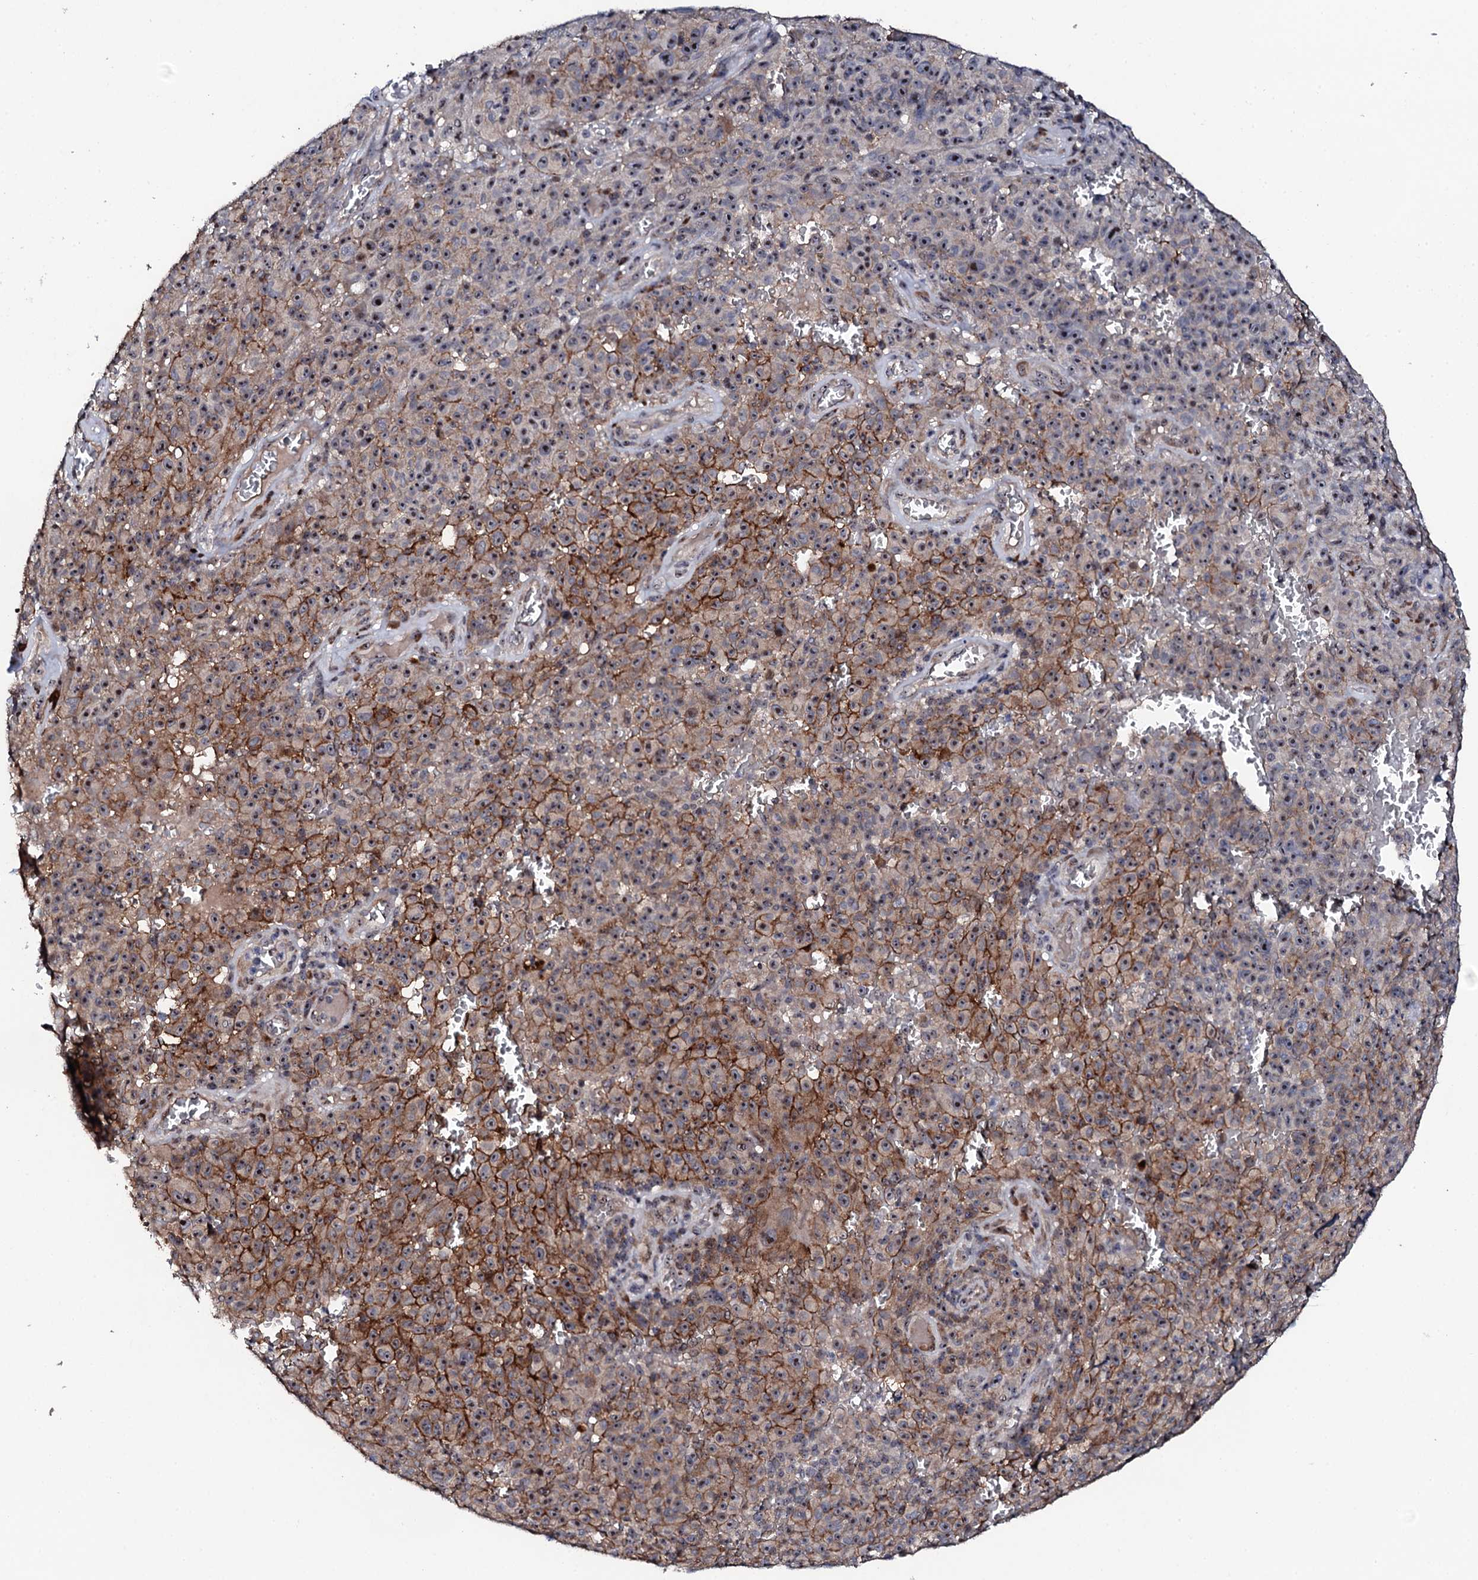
{"staining": {"intensity": "moderate", "quantity": "25%-75%", "location": "cytoplasmic/membranous,nuclear"}, "tissue": "melanoma", "cell_type": "Tumor cells", "image_type": "cancer", "snomed": [{"axis": "morphology", "description": "Malignant melanoma, NOS"}, {"axis": "topography", "description": "Skin"}], "caption": "About 25%-75% of tumor cells in melanoma display moderate cytoplasmic/membranous and nuclear protein staining as visualized by brown immunohistochemical staining.", "gene": "FAM111A", "patient": {"sex": "female", "age": 82}}